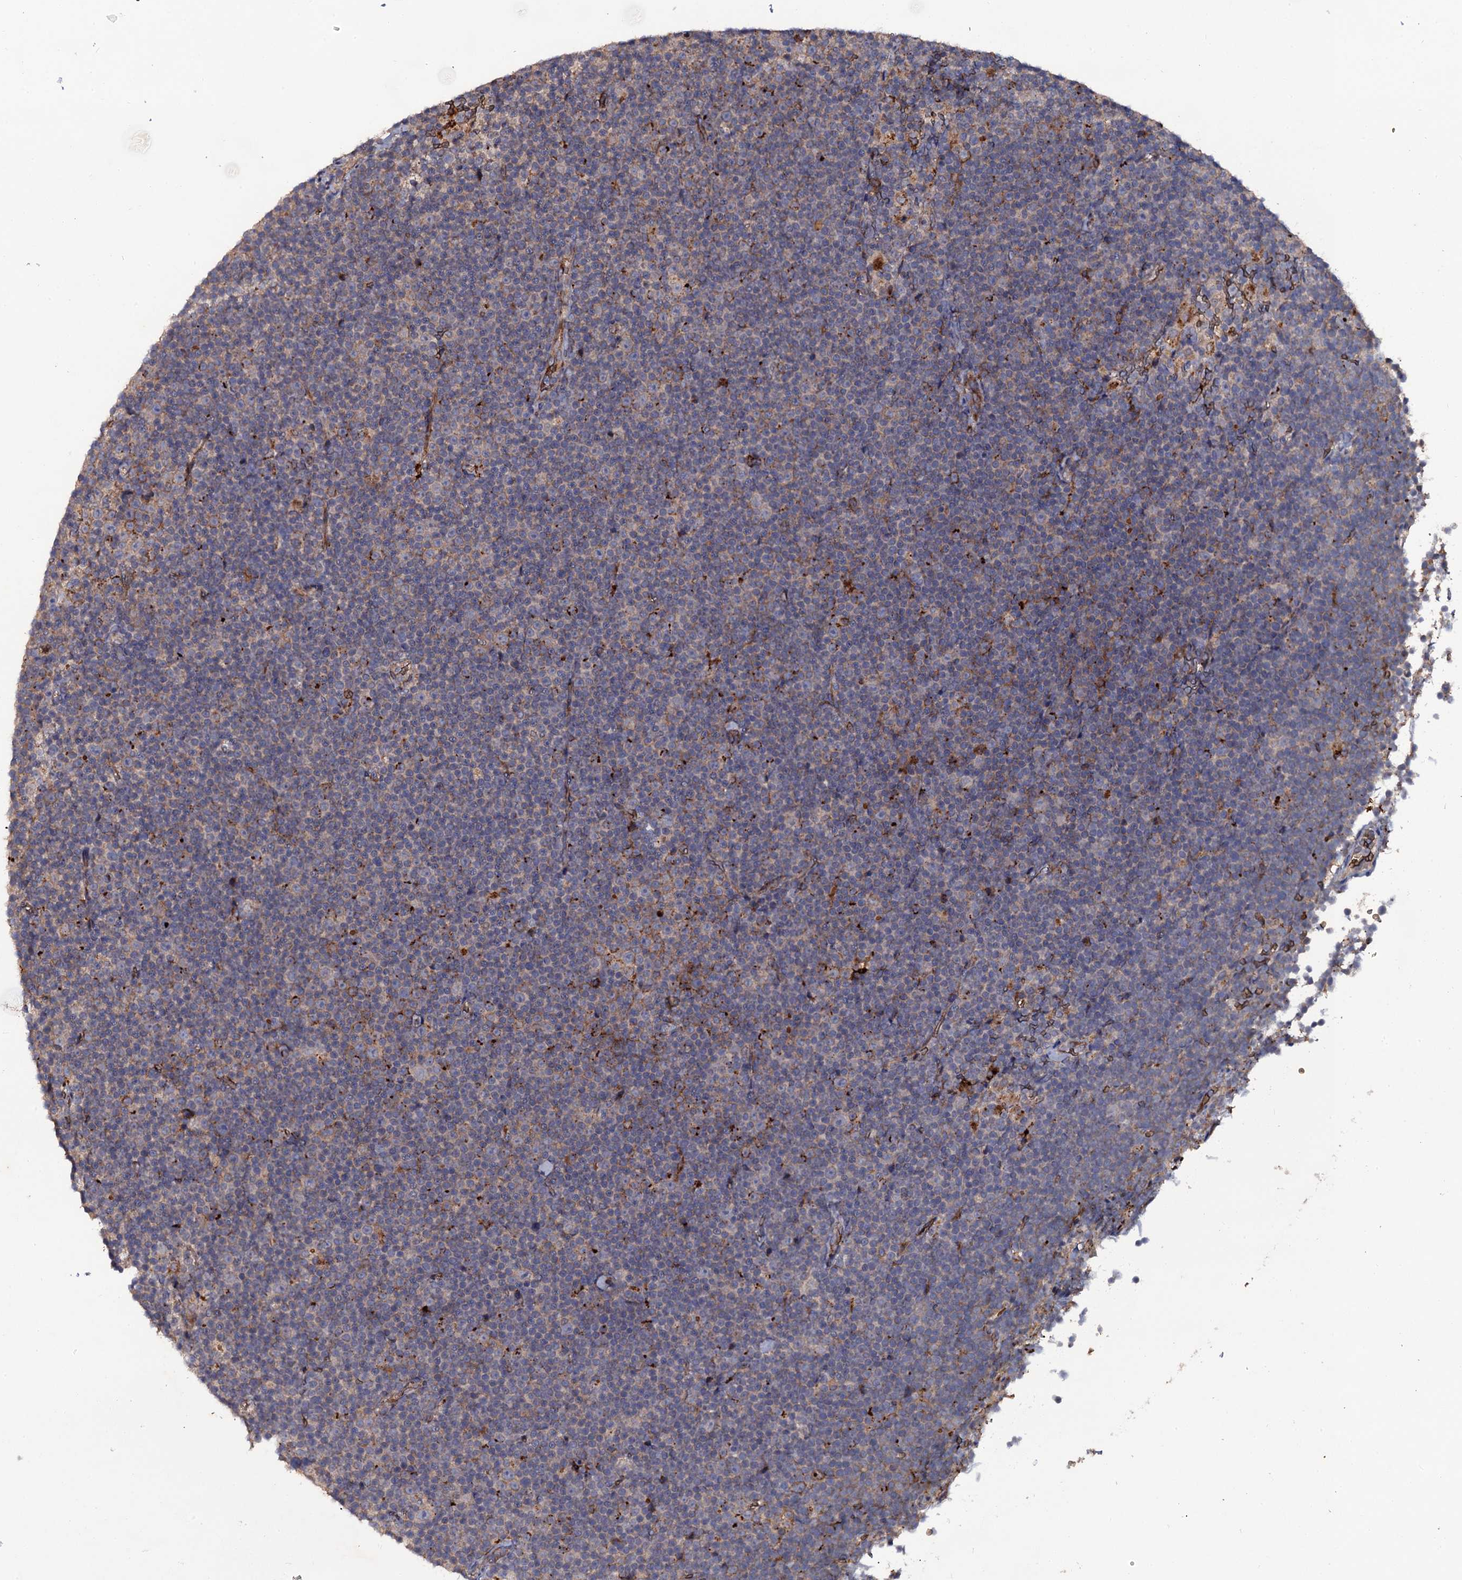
{"staining": {"intensity": "moderate", "quantity": "<25%", "location": "cytoplasmic/membranous"}, "tissue": "lymphoma", "cell_type": "Tumor cells", "image_type": "cancer", "snomed": [{"axis": "morphology", "description": "Malignant lymphoma, non-Hodgkin's type, Low grade"}, {"axis": "topography", "description": "Lymph node"}], "caption": "Human malignant lymphoma, non-Hodgkin's type (low-grade) stained with a brown dye demonstrates moderate cytoplasmic/membranous positive positivity in approximately <25% of tumor cells.", "gene": "LRRC28", "patient": {"sex": "female", "age": 67}}